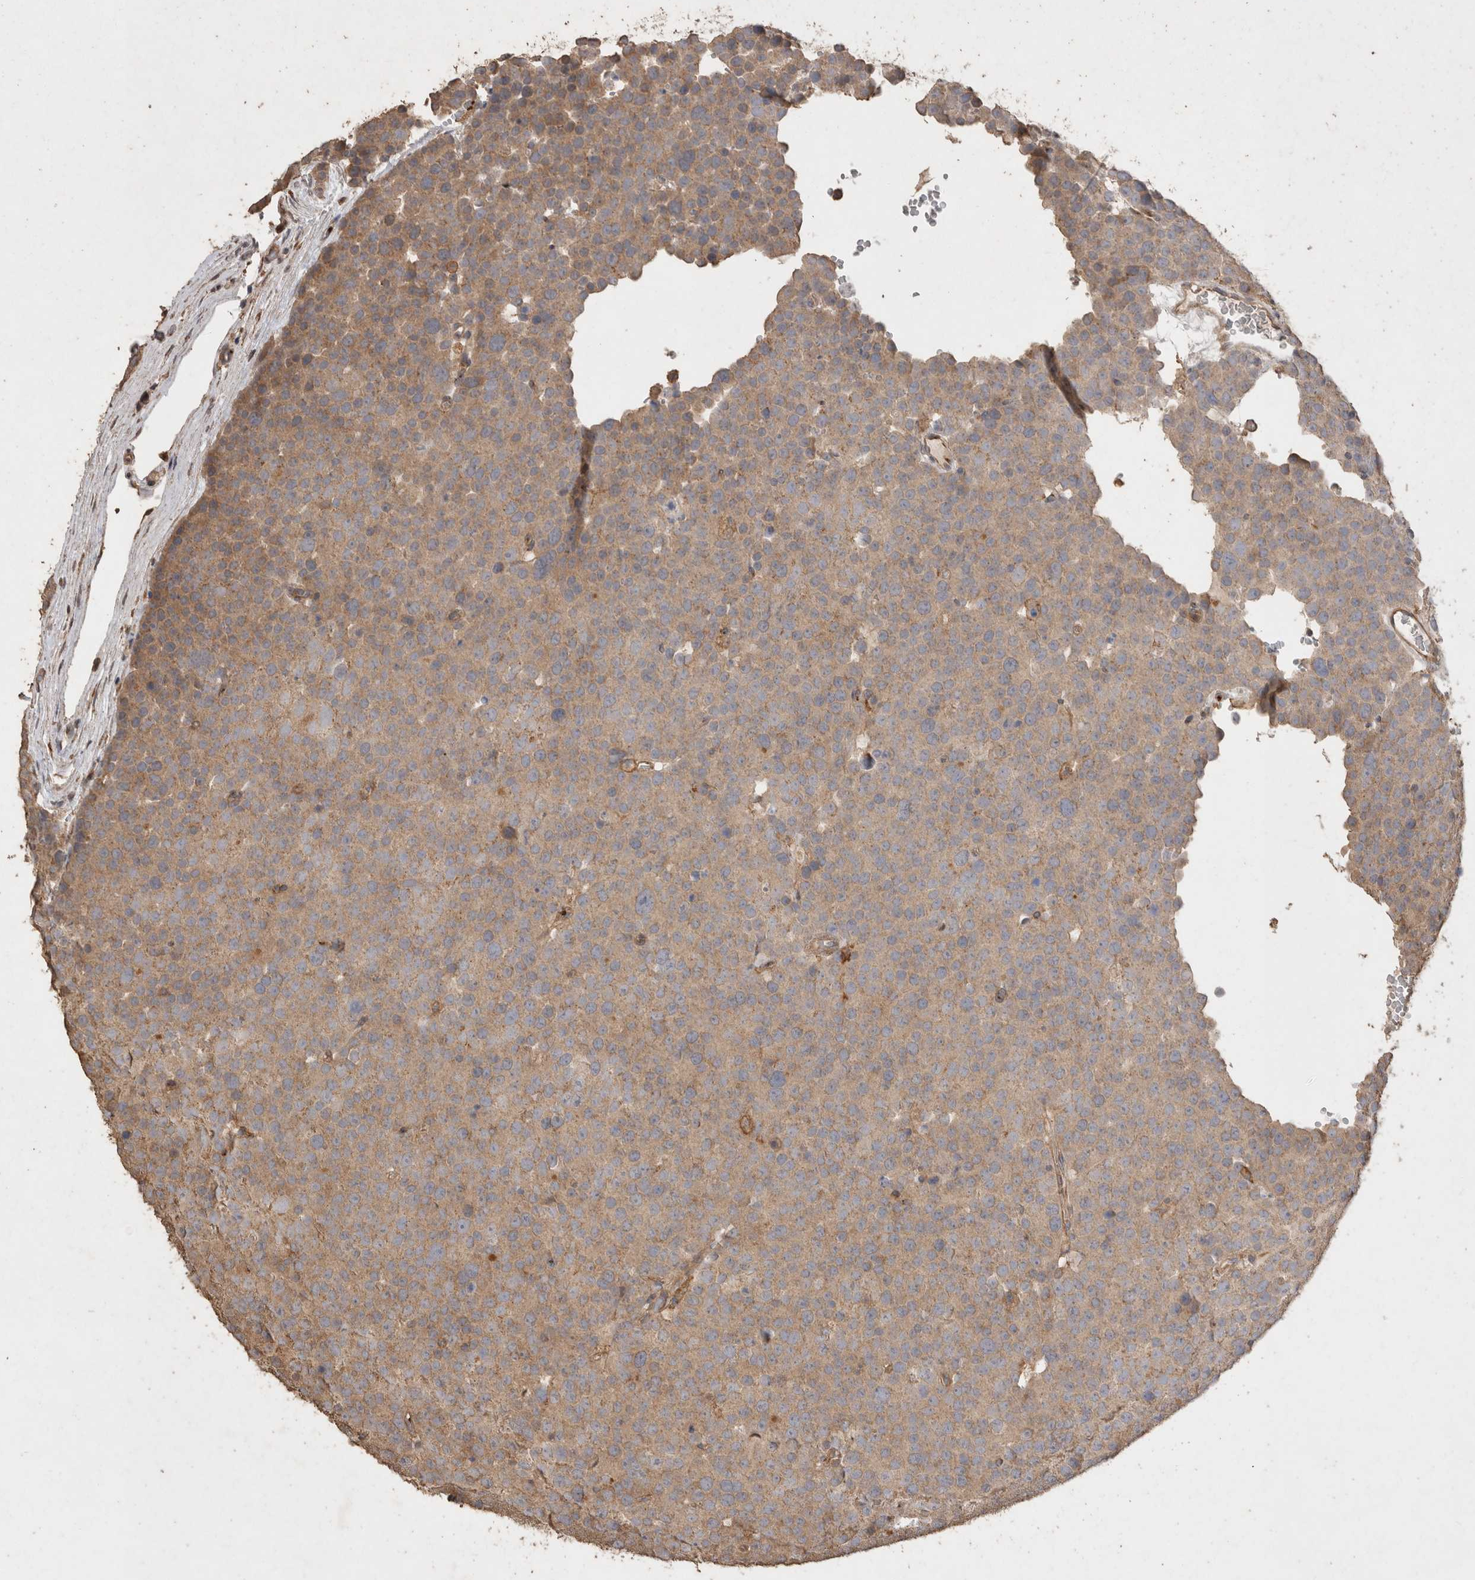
{"staining": {"intensity": "moderate", "quantity": ">75%", "location": "cytoplasmic/membranous"}, "tissue": "testis cancer", "cell_type": "Tumor cells", "image_type": "cancer", "snomed": [{"axis": "morphology", "description": "Seminoma, NOS"}, {"axis": "topography", "description": "Testis"}], "caption": "A brown stain labels moderate cytoplasmic/membranous staining of a protein in testis seminoma tumor cells. (DAB = brown stain, brightfield microscopy at high magnification).", "gene": "SNX31", "patient": {"sex": "male", "age": 71}}